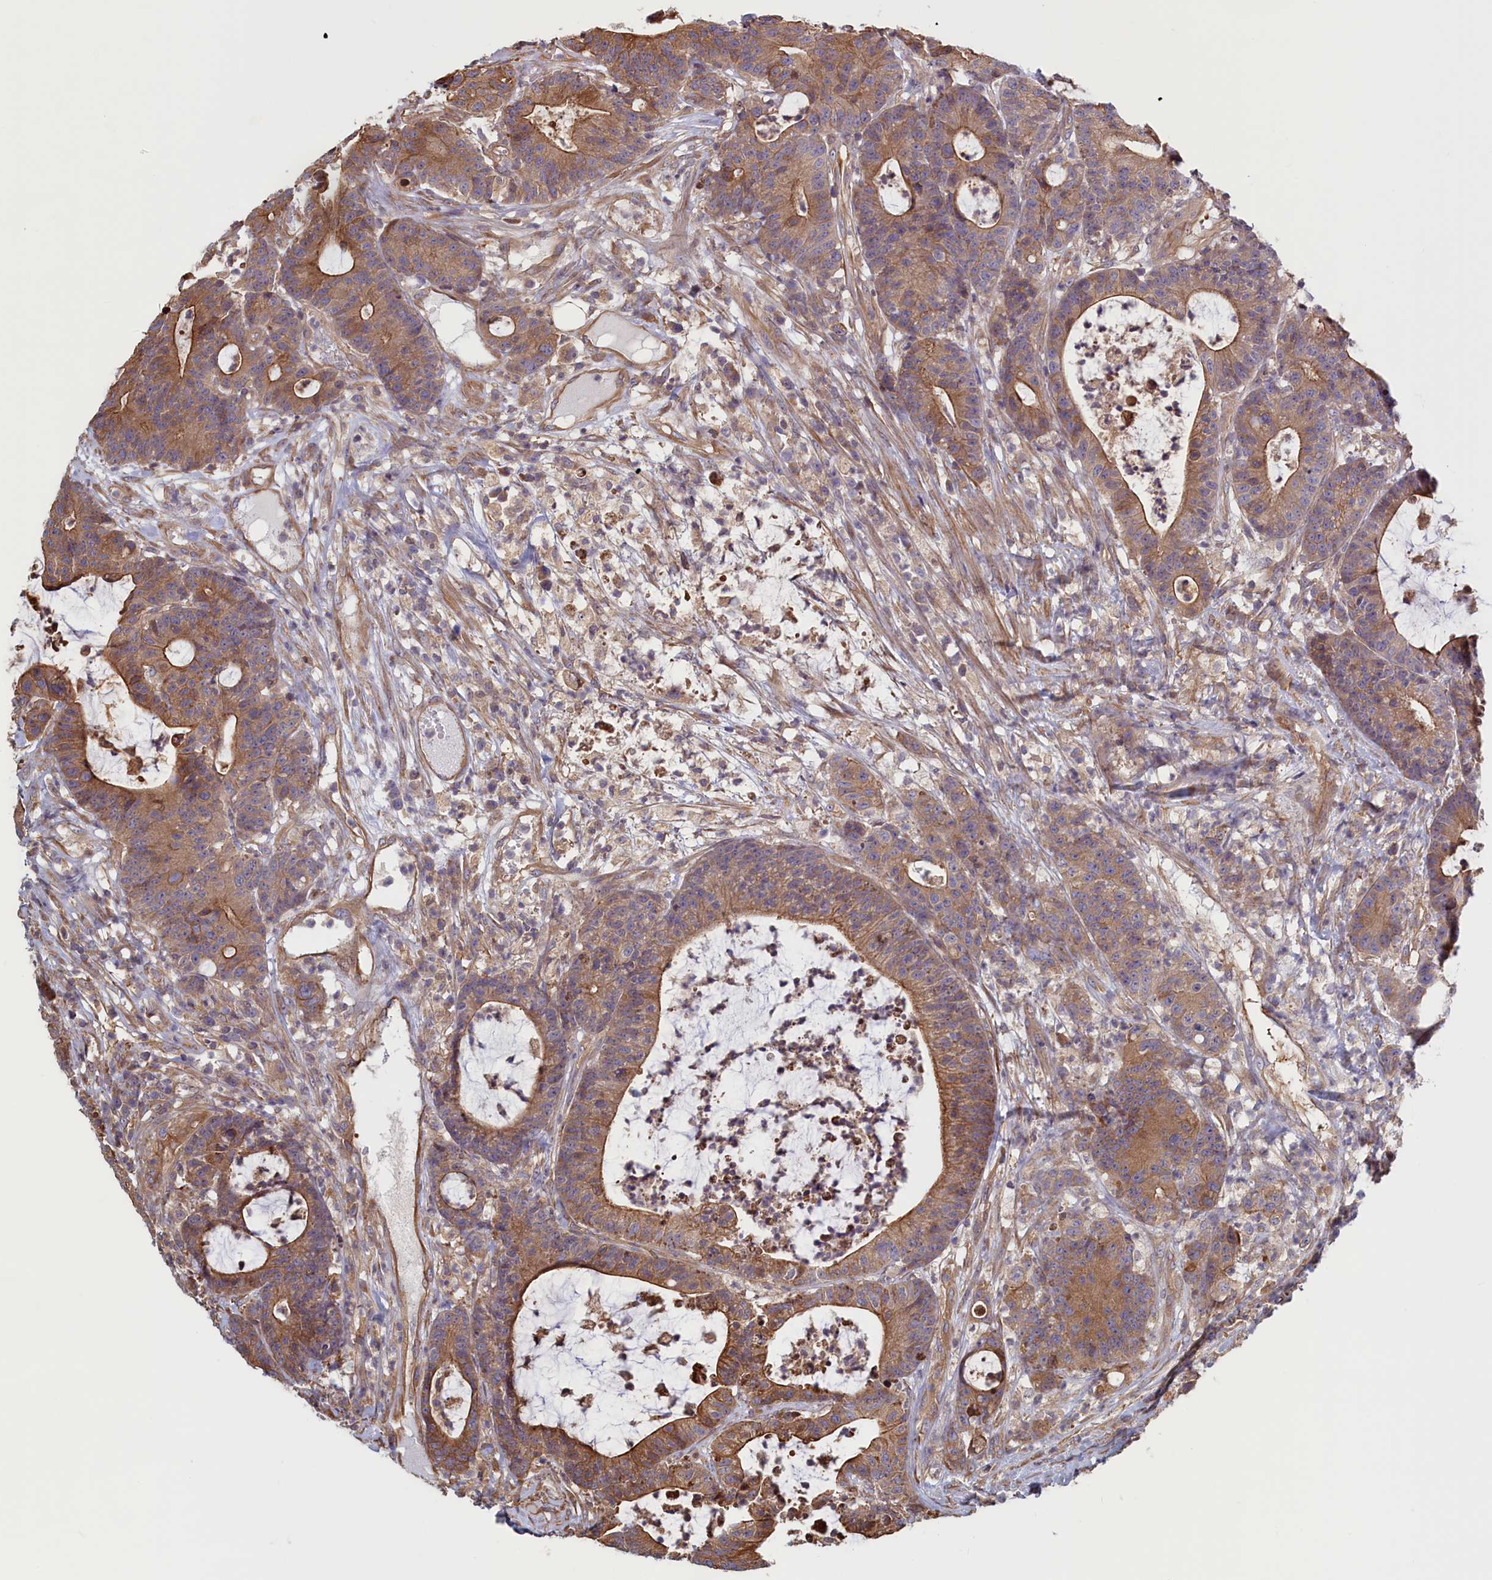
{"staining": {"intensity": "moderate", "quantity": ">75%", "location": "cytoplasmic/membranous"}, "tissue": "colorectal cancer", "cell_type": "Tumor cells", "image_type": "cancer", "snomed": [{"axis": "morphology", "description": "Adenocarcinoma, NOS"}, {"axis": "topography", "description": "Colon"}], "caption": "Immunohistochemical staining of colorectal adenocarcinoma demonstrates moderate cytoplasmic/membranous protein positivity in about >75% of tumor cells. The staining was performed using DAB (3,3'-diaminobenzidine), with brown indicating positive protein expression. Nuclei are stained blue with hematoxylin.", "gene": "RILPL1", "patient": {"sex": "female", "age": 84}}